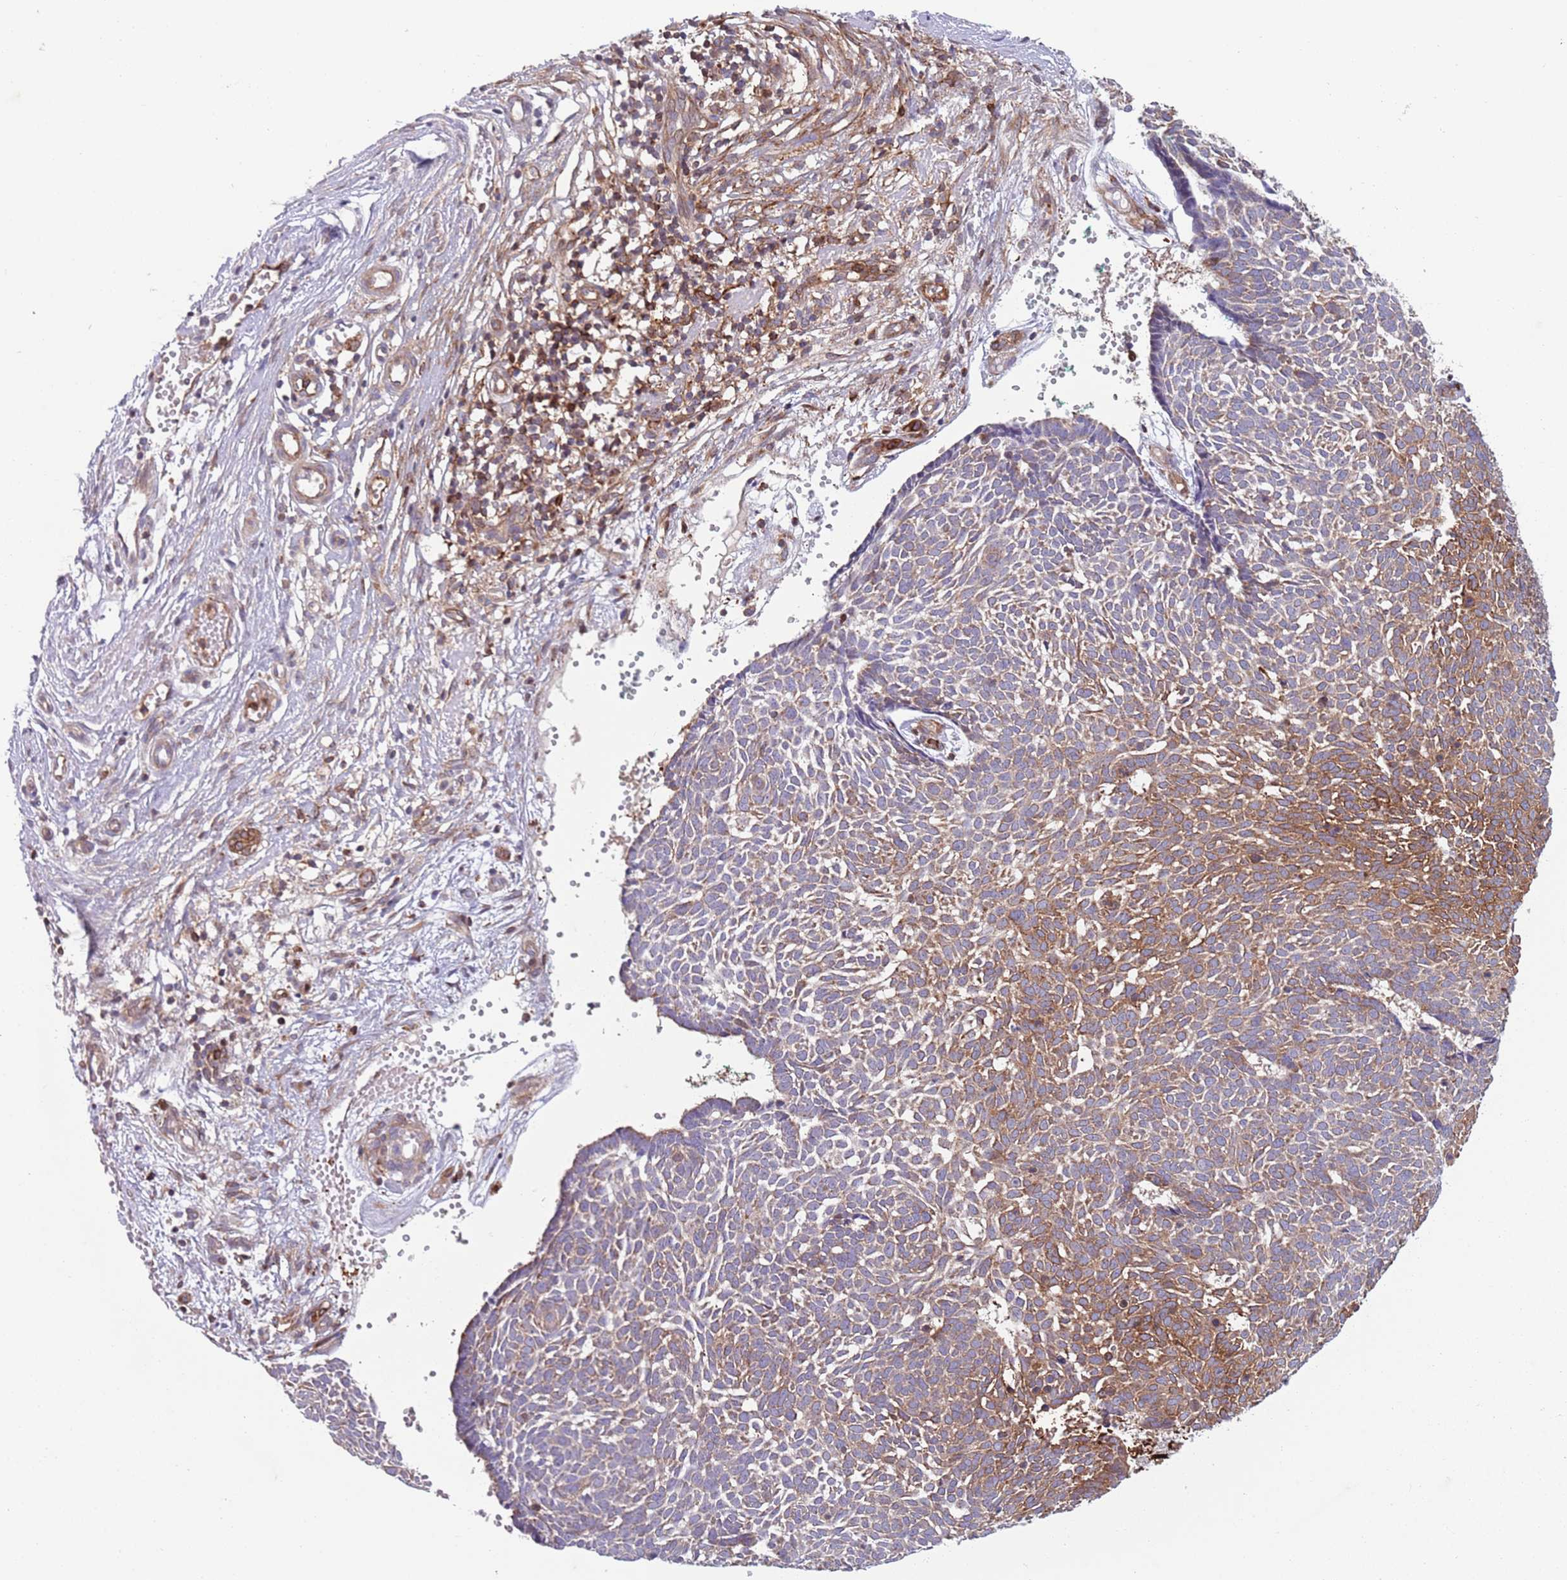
{"staining": {"intensity": "moderate", "quantity": "25%-75%", "location": "cytoplasmic/membranous"}, "tissue": "skin cancer", "cell_type": "Tumor cells", "image_type": "cancer", "snomed": [{"axis": "morphology", "description": "Basal cell carcinoma"}, {"axis": "topography", "description": "Skin"}], "caption": "Human skin cancer (basal cell carcinoma) stained with a brown dye reveals moderate cytoplasmic/membranous positive expression in about 25%-75% of tumor cells.", "gene": "ZMYM5", "patient": {"sex": "male", "age": 61}}